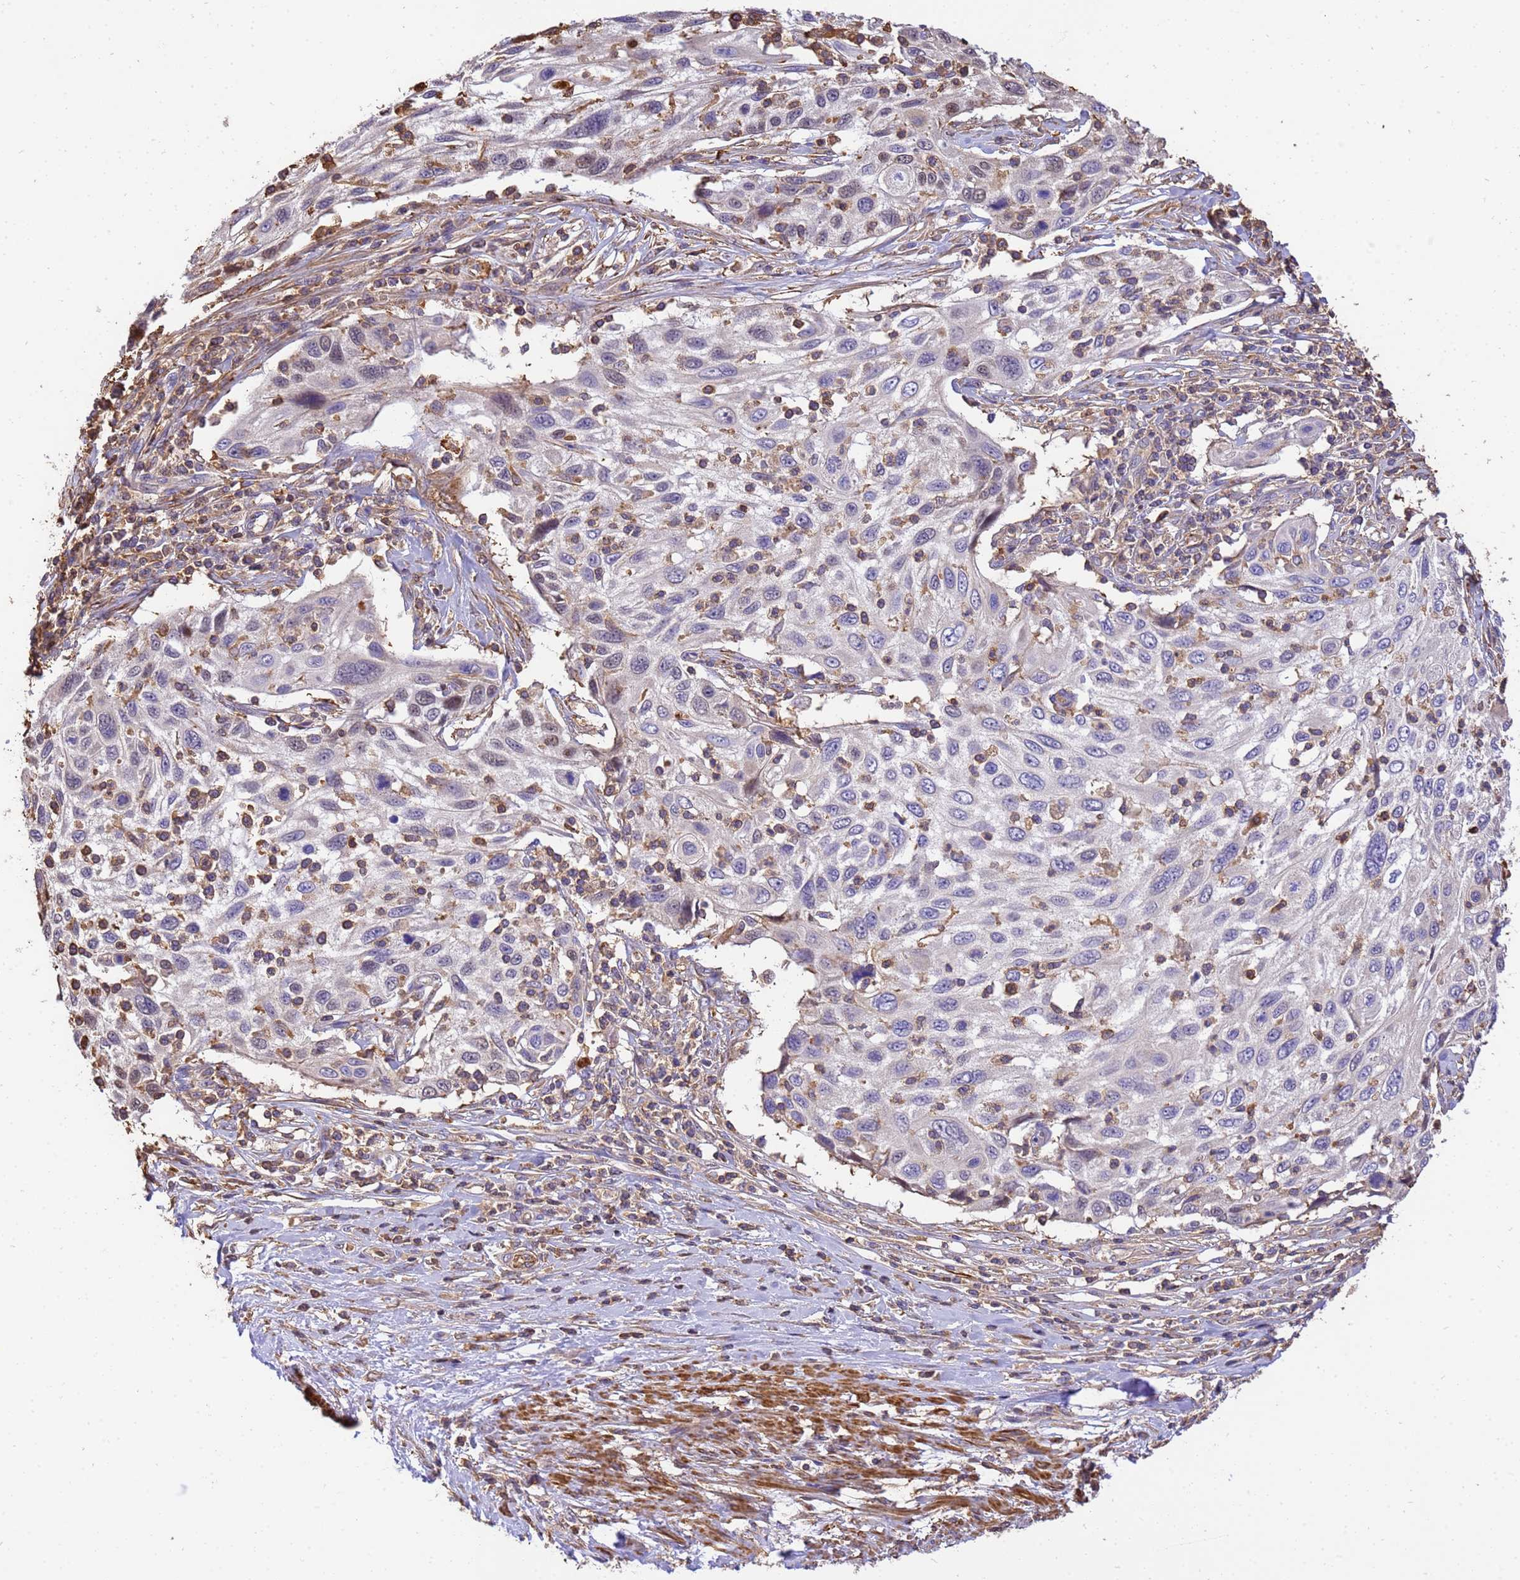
{"staining": {"intensity": "negative", "quantity": "none", "location": "none"}, "tissue": "cervical cancer", "cell_type": "Tumor cells", "image_type": "cancer", "snomed": [{"axis": "morphology", "description": "Squamous cell carcinoma, NOS"}, {"axis": "topography", "description": "Cervix"}], "caption": "Cervical cancer was stained to show a protein in brown. There is no significant staining in tumor cells.", "gene": "WDR64", "patient": {"sex": "female", "age": 70}}